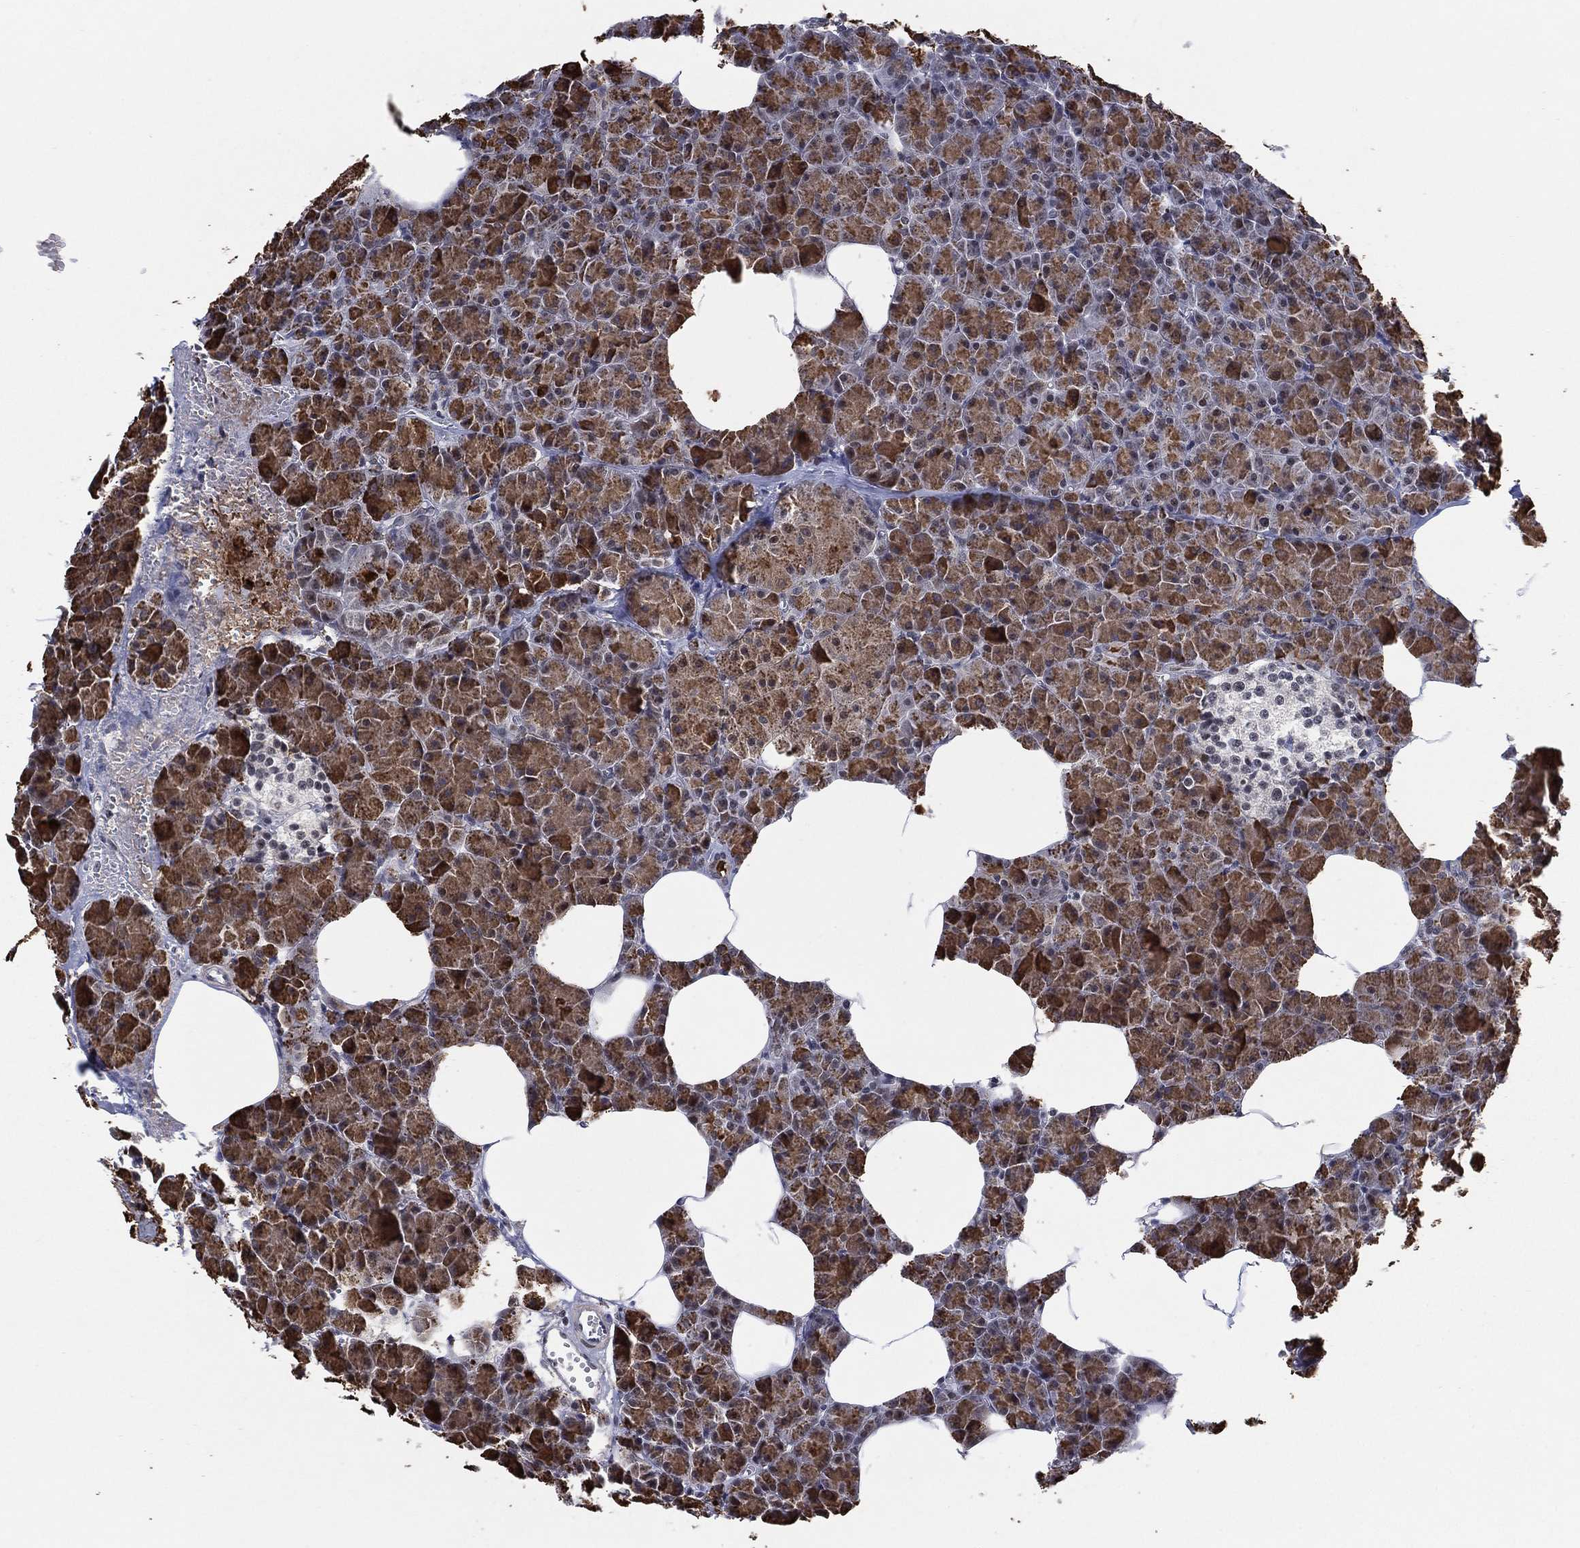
{"staining": {"intensity": "moderate", "quantity": ">75%", "location": "cytoplasmic/membranous"}, "tissue": "pancreas", "cell_type": "Exocrine glandular cells", "image_type": "normal", "snomed": [{"axis": "morphology", "description": "Normal tissue, NOS"}, {"axis": "topography", "description": "Pancreas"}], "caption": "The image displays immunohistochemical staining of benign pancreas. There is moderate cytoplasmic/membranous positivity is identified in approximately >75% of exocrine glandular cells. The staining was performed using DAB to visualize the protein expression in brown, while the nuclei were stained in blue with hematoxylin (Magnification: 20x).", "gene": "DGCR8", "patient": {"sex": "female", "age": 45}}